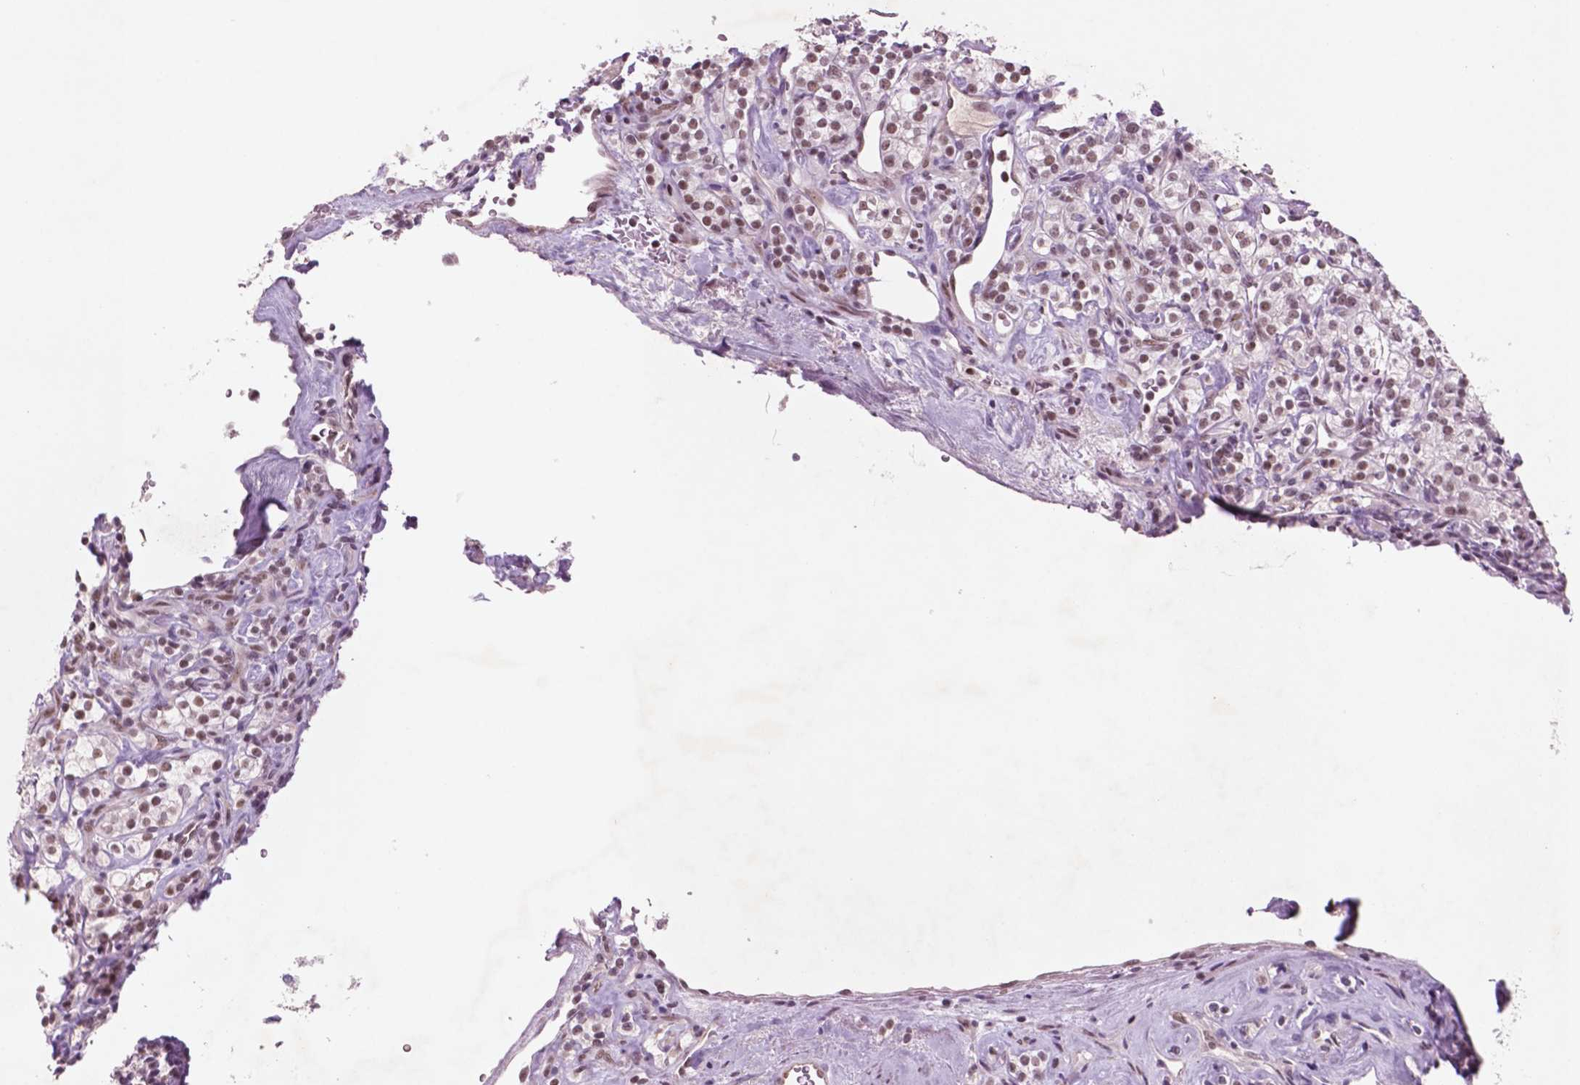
{"staining": {"intensity": "moderate", "quantity": ">75%", "location": "nuclear"}, "tissue": "renal cancer", "cell_type": "Tumor cells", "image_type": "cancer", "snomed": [{"axis": "morphology", "description": "Adenocarcinoma, NOS"}, {"axis": "topography", "description": "Kidney"}], "caption": "Approximately >75% of tumor cells in human renal cancer display moderate nuclear protein positivity as visualized by brown immunohistochemical staining.", "gene": "CTR9", "patient": {"sex": "male", "age": 77}}